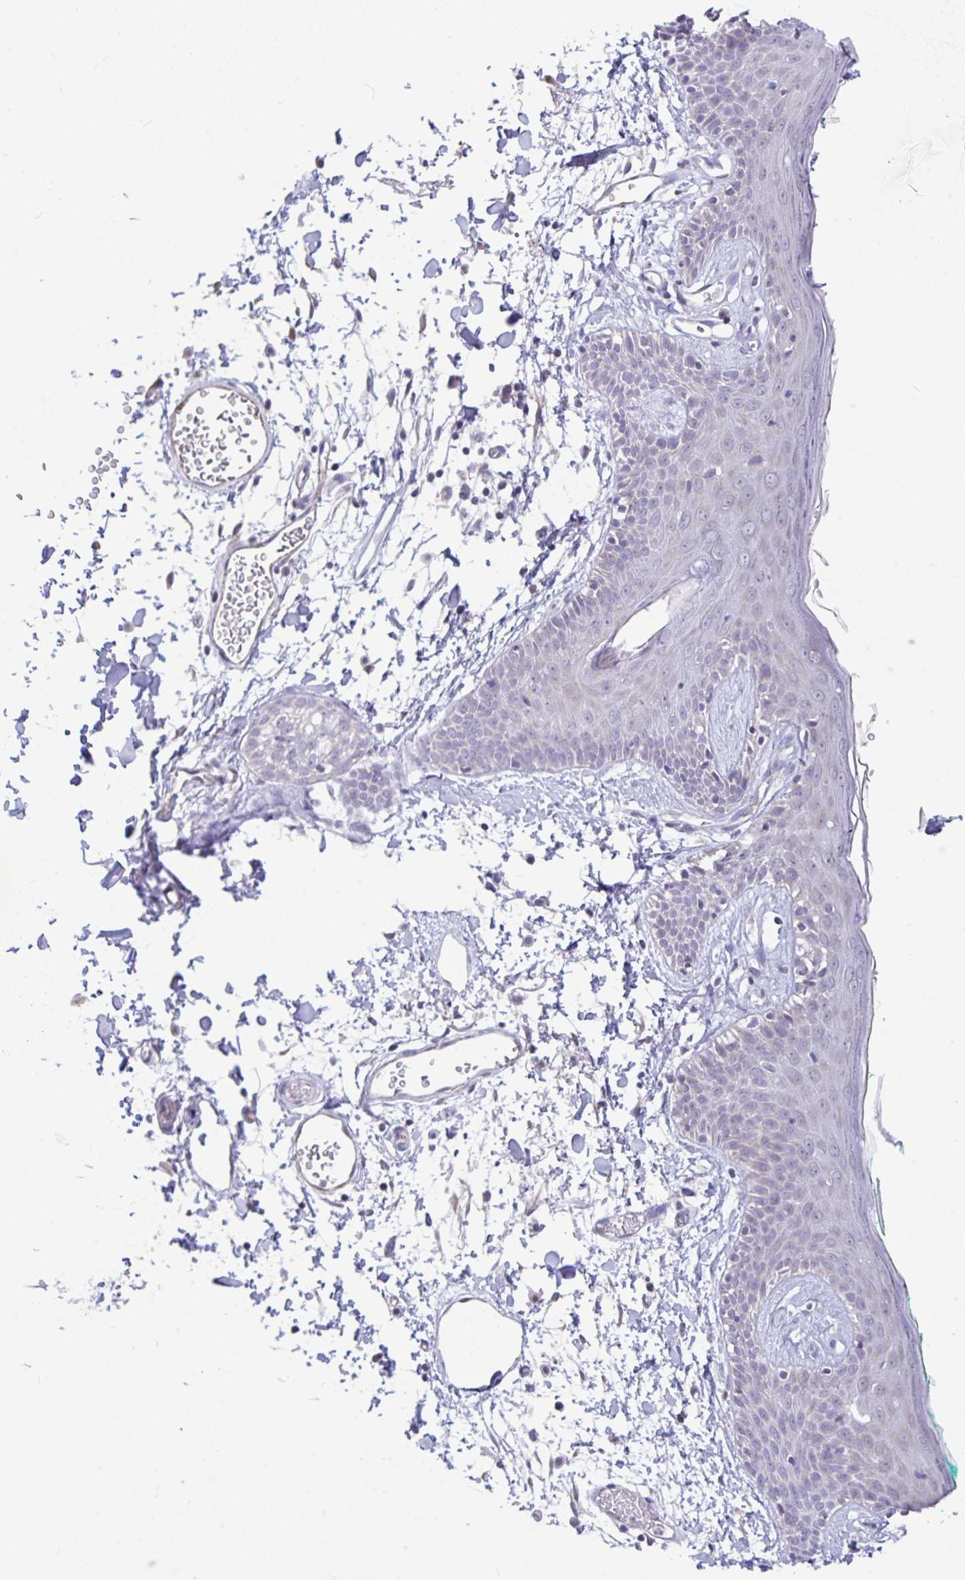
{"staining": {"intensity": "negative", "quantity": "none", "location": "none"}, "tissue": "skin", "cell_type": "Fibroblasts", "image_type": "normal", "snomed": [{"axis": "morphology", "description": "Normal tissue, NOS"}, {"axis": "topography", "description": "Skin"}], "caption": "This image is of unremarkable skin stained with immunohistochemistry to label a protein in brown with the nuclei are counter-stained blue. There is no staining in fibroblasts. (DAB immunohistochemistry, high magnification).", "gene": "PLCD4", "patient": {"sex": "male", "age": 79}}